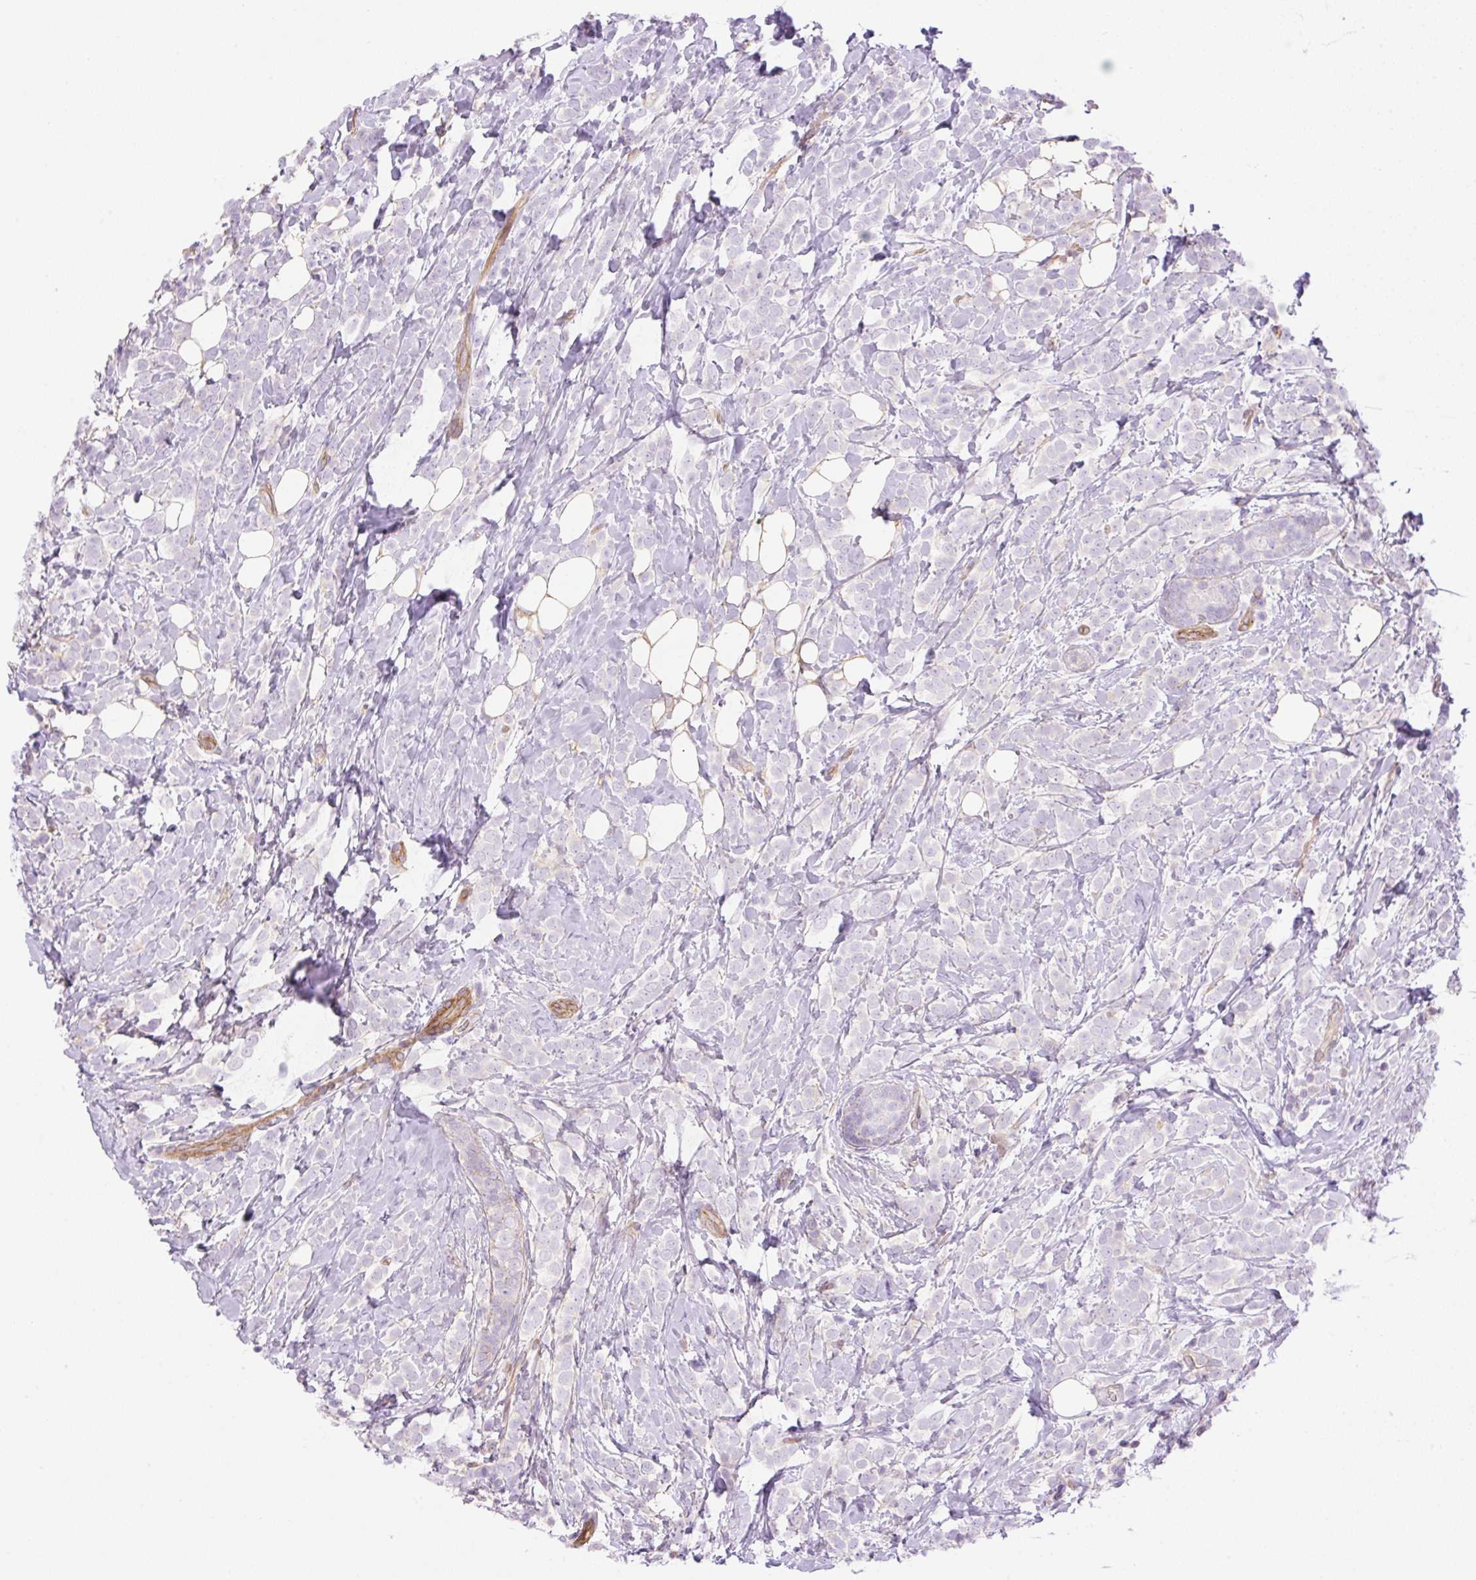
{"staining": {"intensity": "negative", "quantity": "none", "location": "none"}, "tissue": "breast cancer", "cell_type": "Tumor cells", "image_type": "cancer", "snomed": [{"axis": "morphology", "description": "Lobular carcinoma"}, {"axis": "topography", "description": "Breast"}], "caption": "Protein analysis of breast cancer (lobular carcinoma) shows no significant expression in tumor cells.", "gene": "EHD3", "patient": {"sex": "female", "age": 49}}